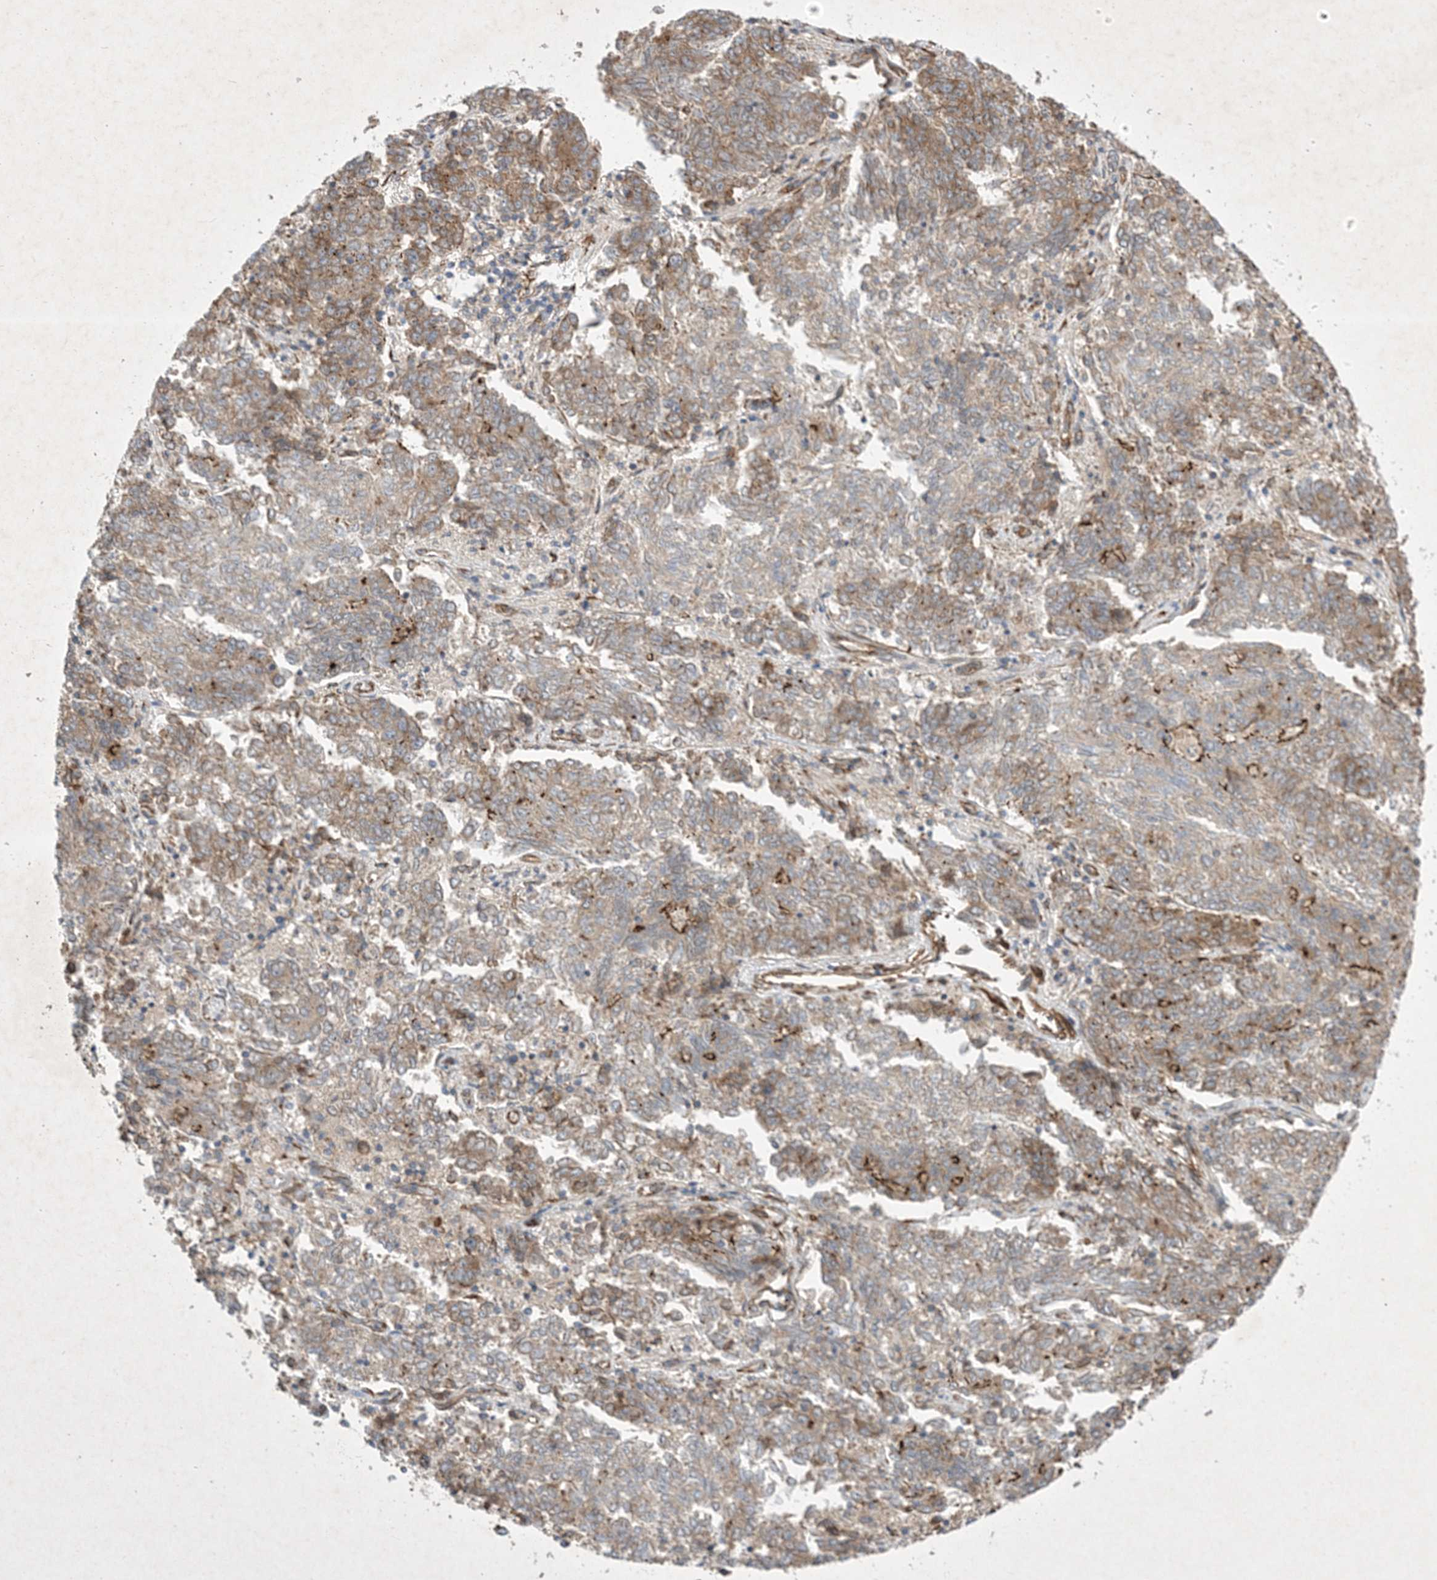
{"staining": {"intensity": "strong", "quantity": "<25%", "location": "cytoplasmic/membranous"}, "tissue": "endometrial cancer", "cell_type": "Tumor cells", "image_type": "cancer", "snomed": [{"axis": "morphology", "description": "Adenocarcinoma, NOS"}, {"axis": "topography", "description": "Endometrium"}], "caption": "Human endometrial adenocarcinoma stained with a brown dye exhibits strong cytoplasmic/membranous positive positivity in approximately <25% of tumor cells.", "gene": "OTOP1", "patient": {"sex": "female", "age": 80}}